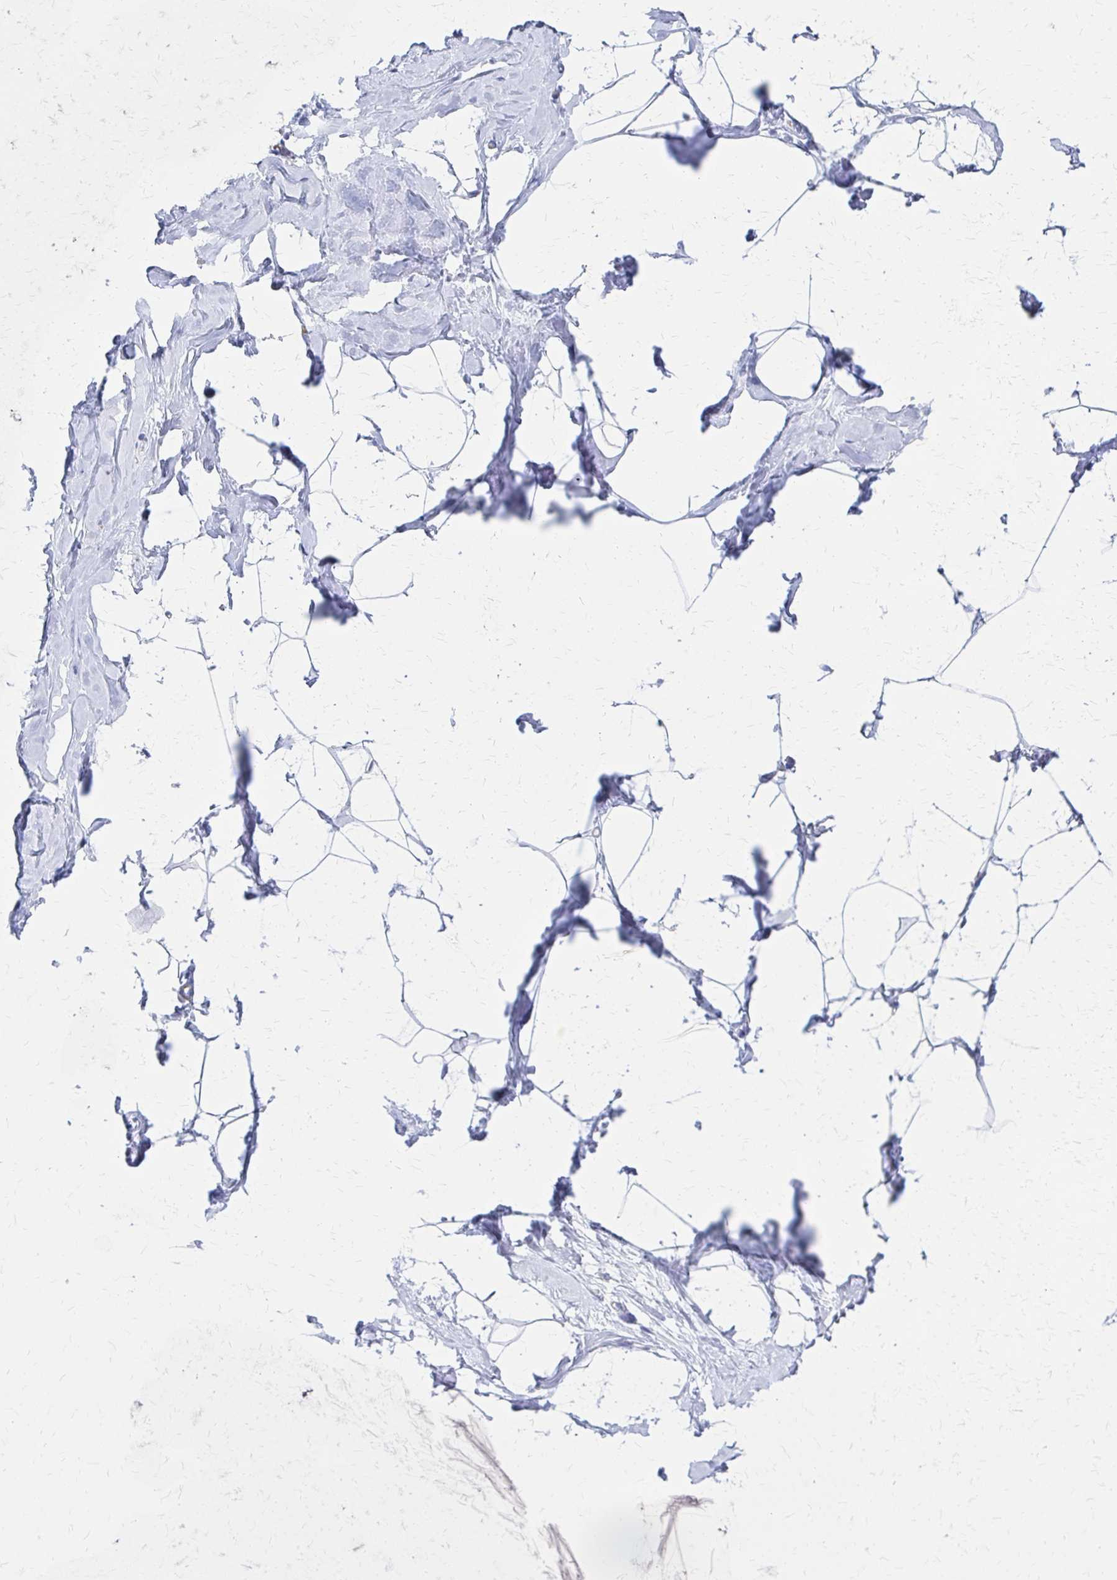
{"staining": {"intensity": "negative", "quantity": "none", "location": "none"}, "tissue": "breast", "cell_type": "Adipocytes", "image_type": "normal", "snomed": [{"axis": "morphology", "description": "Normal tissue, NOS"}, {"axis": "topography", "description": "Breast"}], "caption": "Histopathology image shows no significant protein expression in adipocytes of benign breast.", "gene": "RPL27A", "patient": {"sex": "female", "age": 32}}